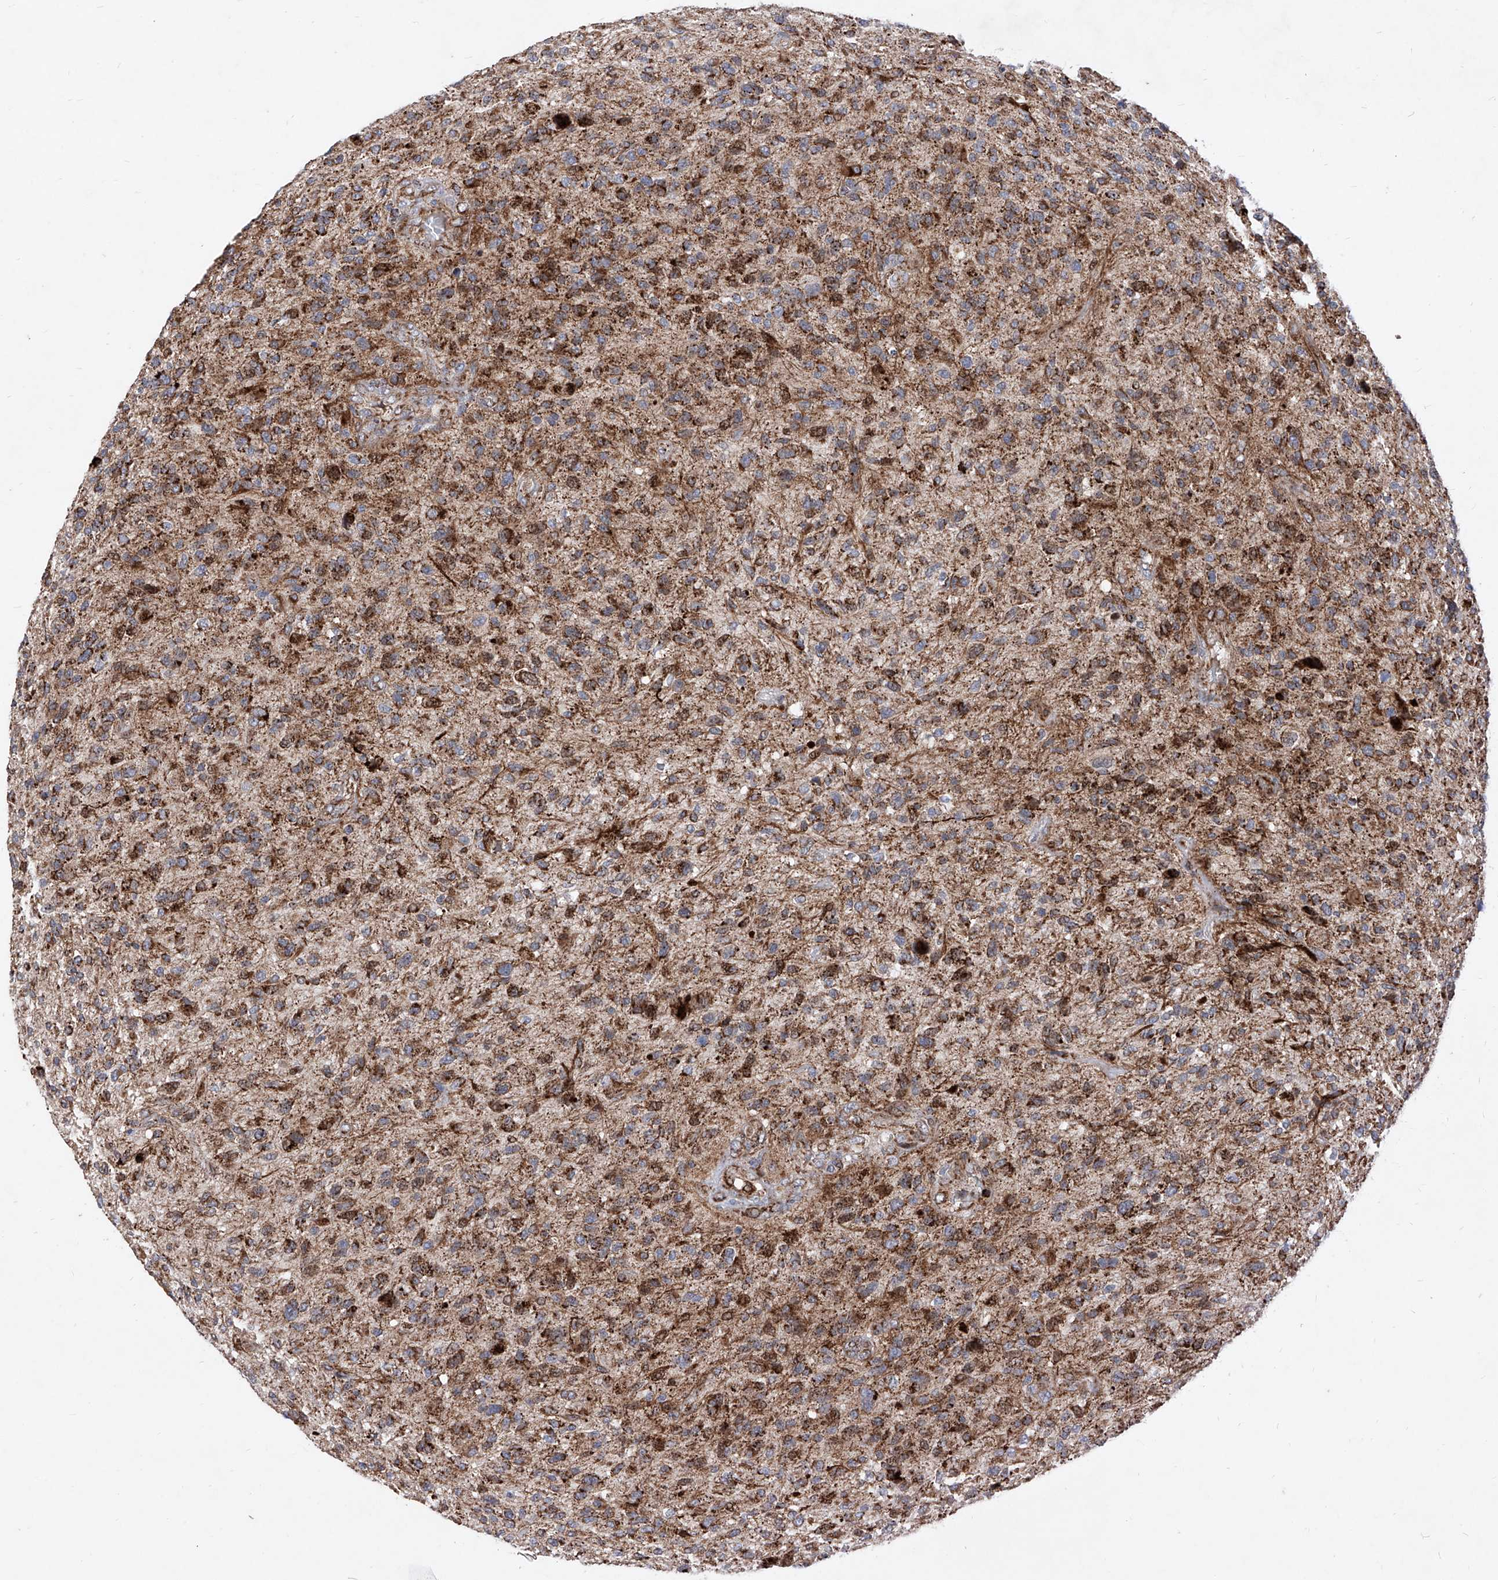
{"staining": {"intensity": "moderate", "quantity": ">75%", "location": "cytoplasmic/membranous"}, "tissue": "glioma", "cell_type": "Tumor cells", "image_type": "cancer", "snomed": [{"axis": "morphology", "description": "Glioma, malignant, High grade"}, {"axis": "topography", "description": "Brain"}], "caption": "A brown stain shows moderate cytoplasmic/membranous positivity of a protein in human malignant glioma (high-grade) tumor cells.", "gene": "SEMA6A", "patient": {"sex": "male", "age": 47}}